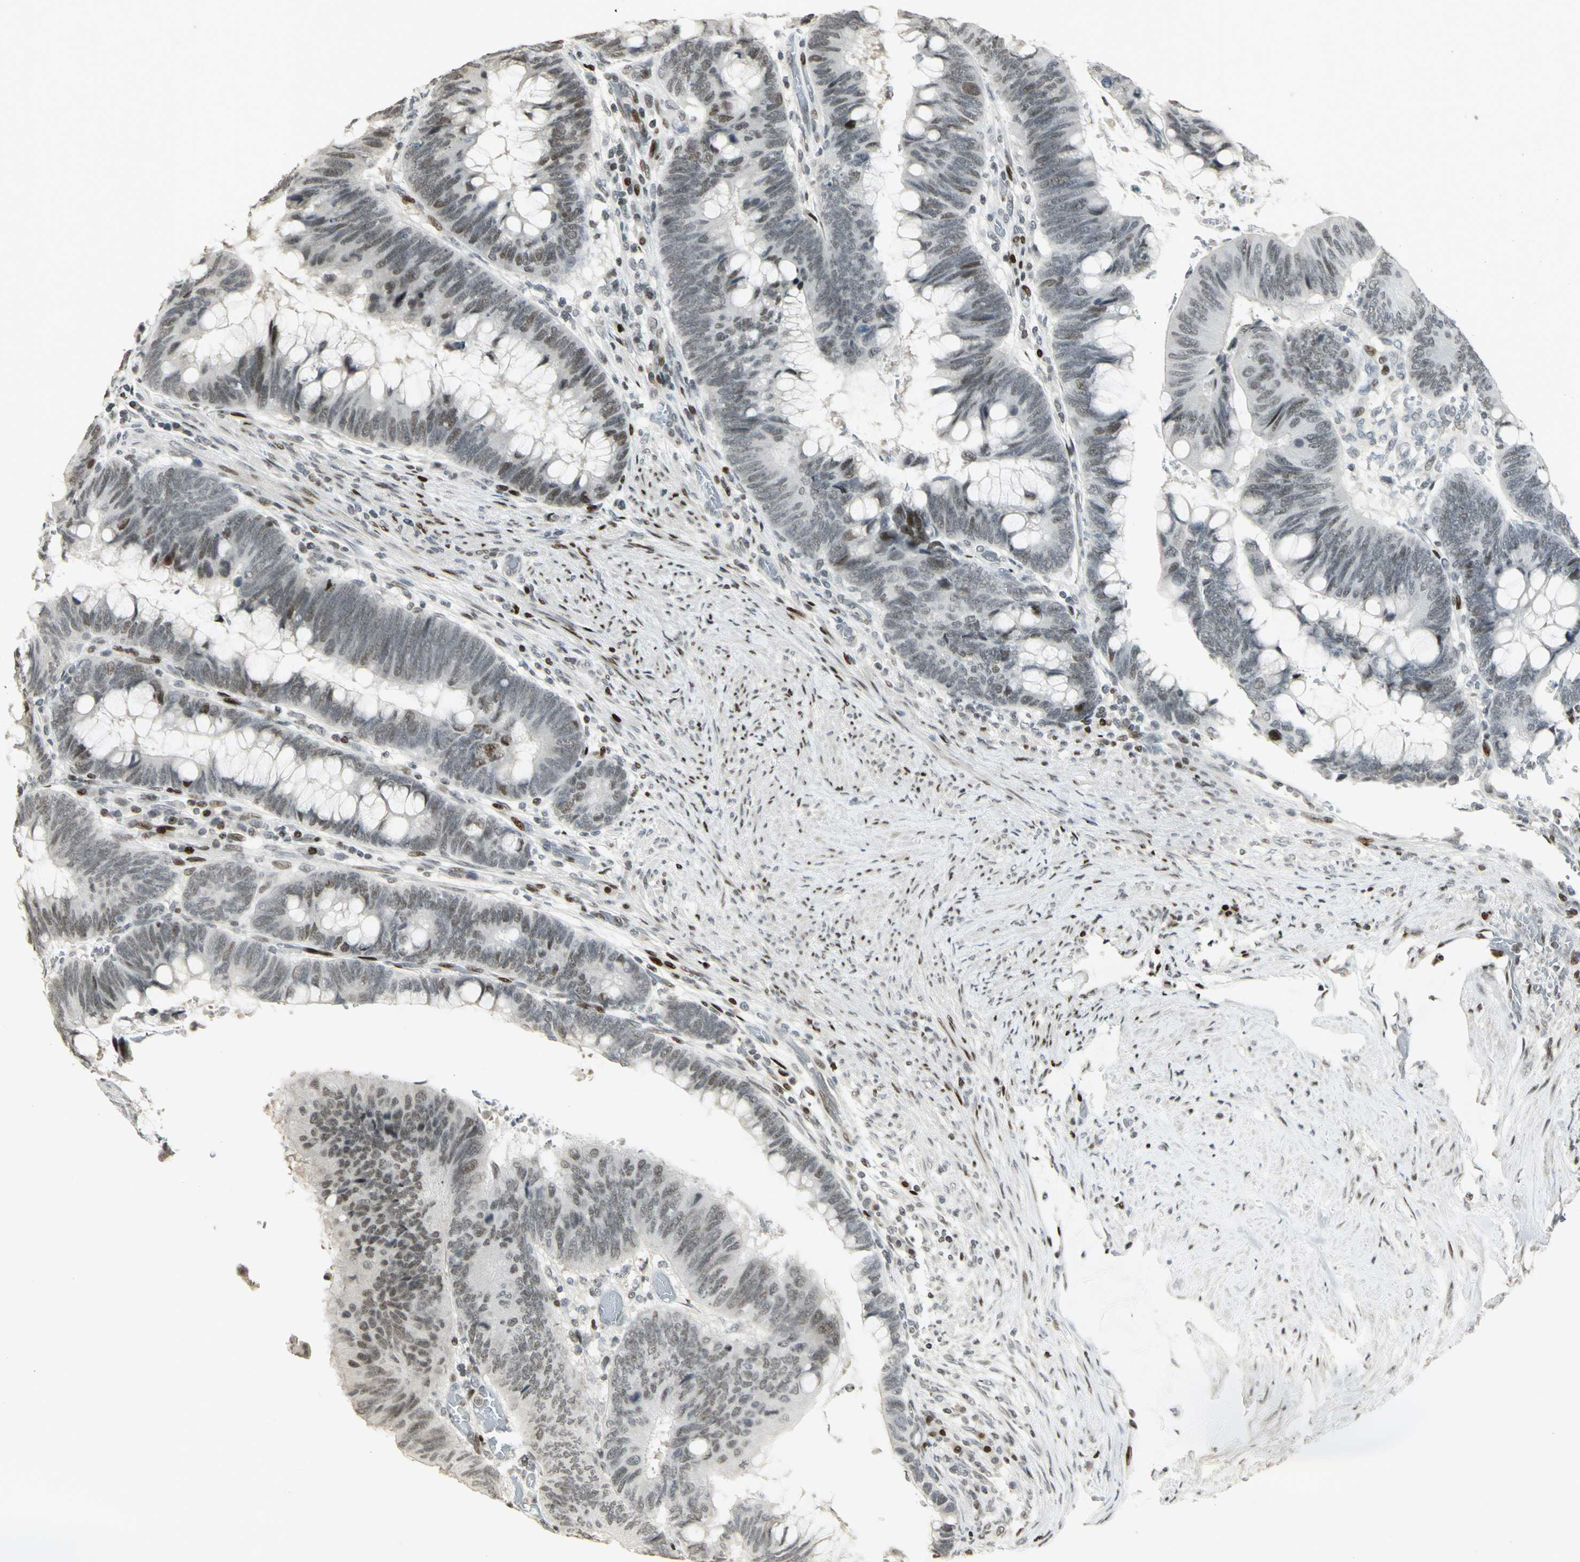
{"staining": {"intensity": "moderate", "quantity": "<25%", "location": "nuclear"}, "tissue": "colorectal cancer", "cell_type": "Tumor cells", "image_type": "cancer", "snomed": [{"axis": "morphology", "description": "Normal tissue, NOS"}, {"axis": "morphology", "description": "Adenocarcinoma, NOS"}, {"axis": "topography", "description": "Rectum"}], "caption": "DAB immunohistochemical staining of colorectal adenocarcinoma displays moderate nuclear protein staining in approximately <25% of tumor cells. (DAB = brown stain, brightfield microscopy at high magnification).", "gene": "KDM1A", "patient": {"sex": "male", "age": 92}}